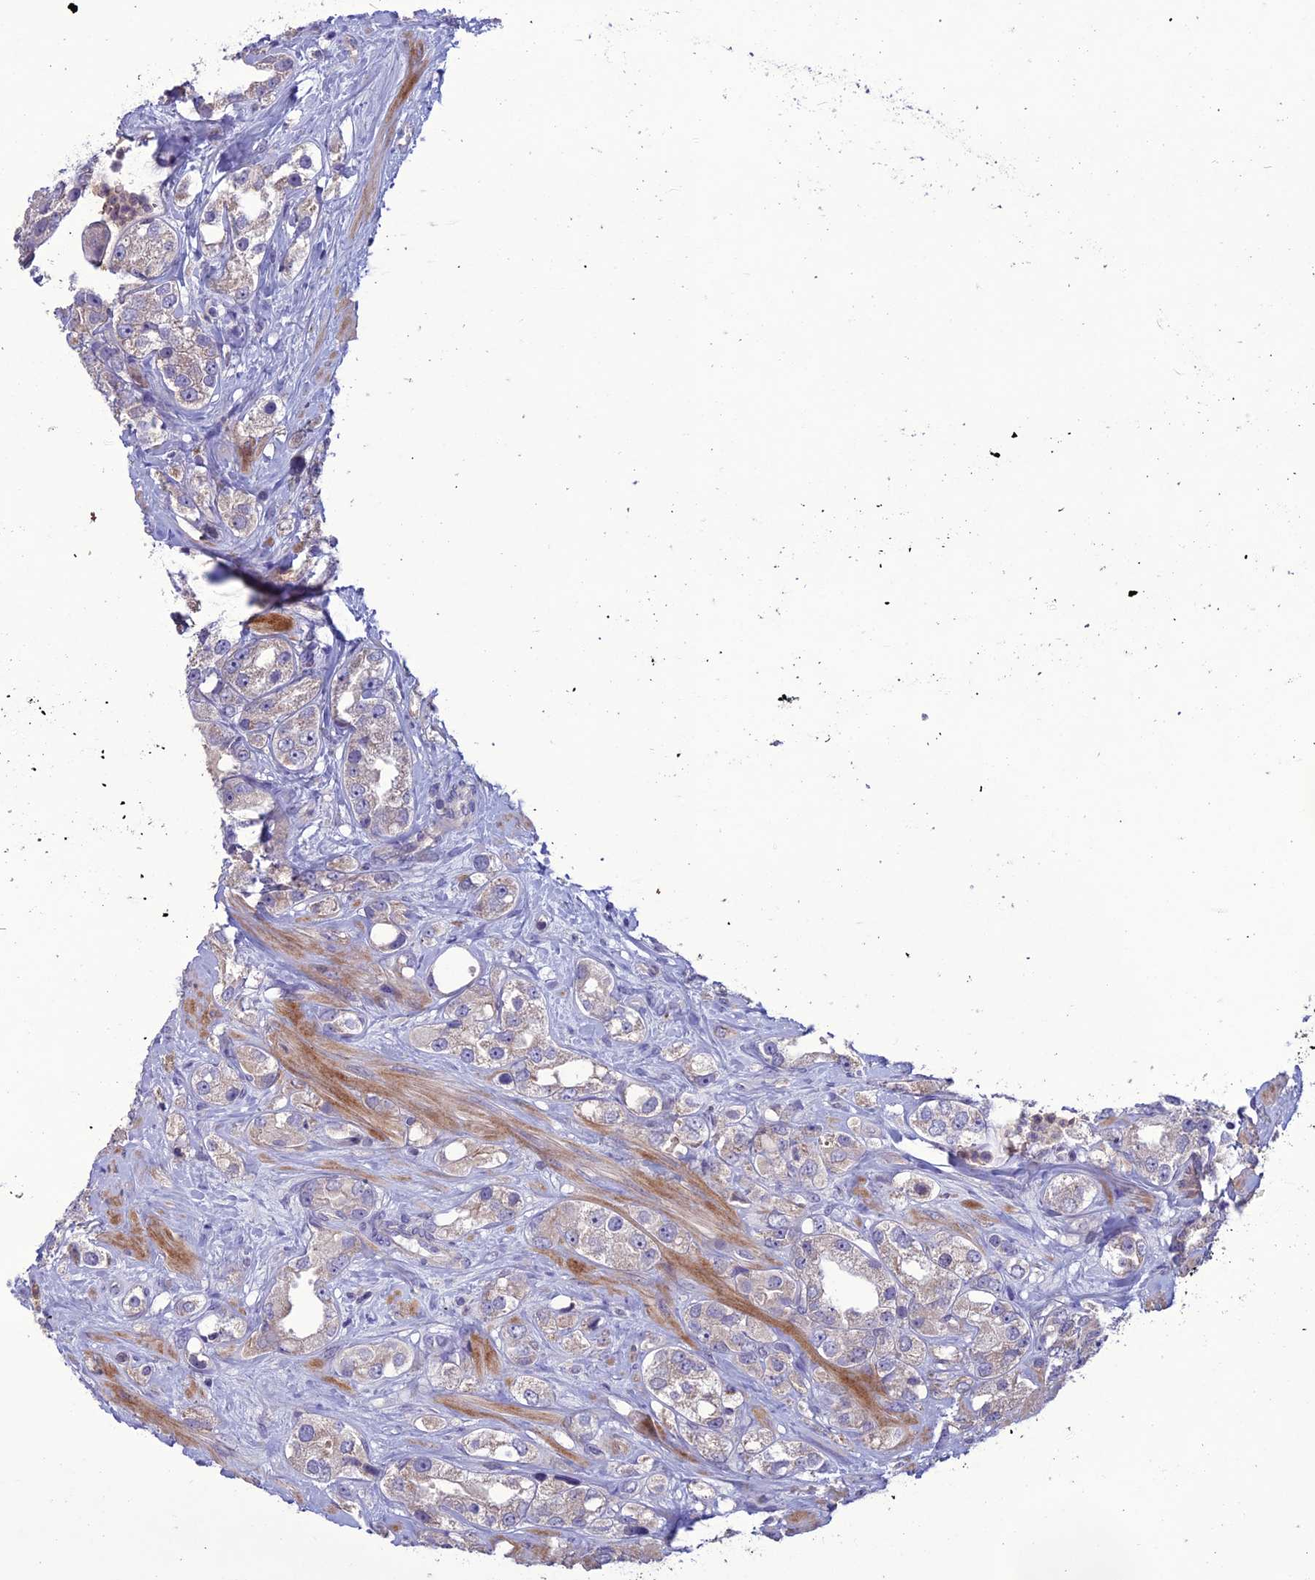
{"staining": {"intensity": "weak", "quantity": "25%-75%", "location": "cytoplasmic/membranous"}, "tissue": "prostate cancer", "cell_type": "Tumor cells", "image_type": "cancer", "snomed": [{"axis": "morphology", "description": "Adenocarcinoma, NOS"}, {"axis": "topography", "description": "Prostate"}], "caption": "Prostate cancer stained with DAB (3,3'-diaminobenzidine) IHC reveals low levels of weak cytoplasmic/membranous staining in about 25%-75% of tumor cells.", "gene": "C2orf76", "patient": {"sex": "male", "age": 79}}